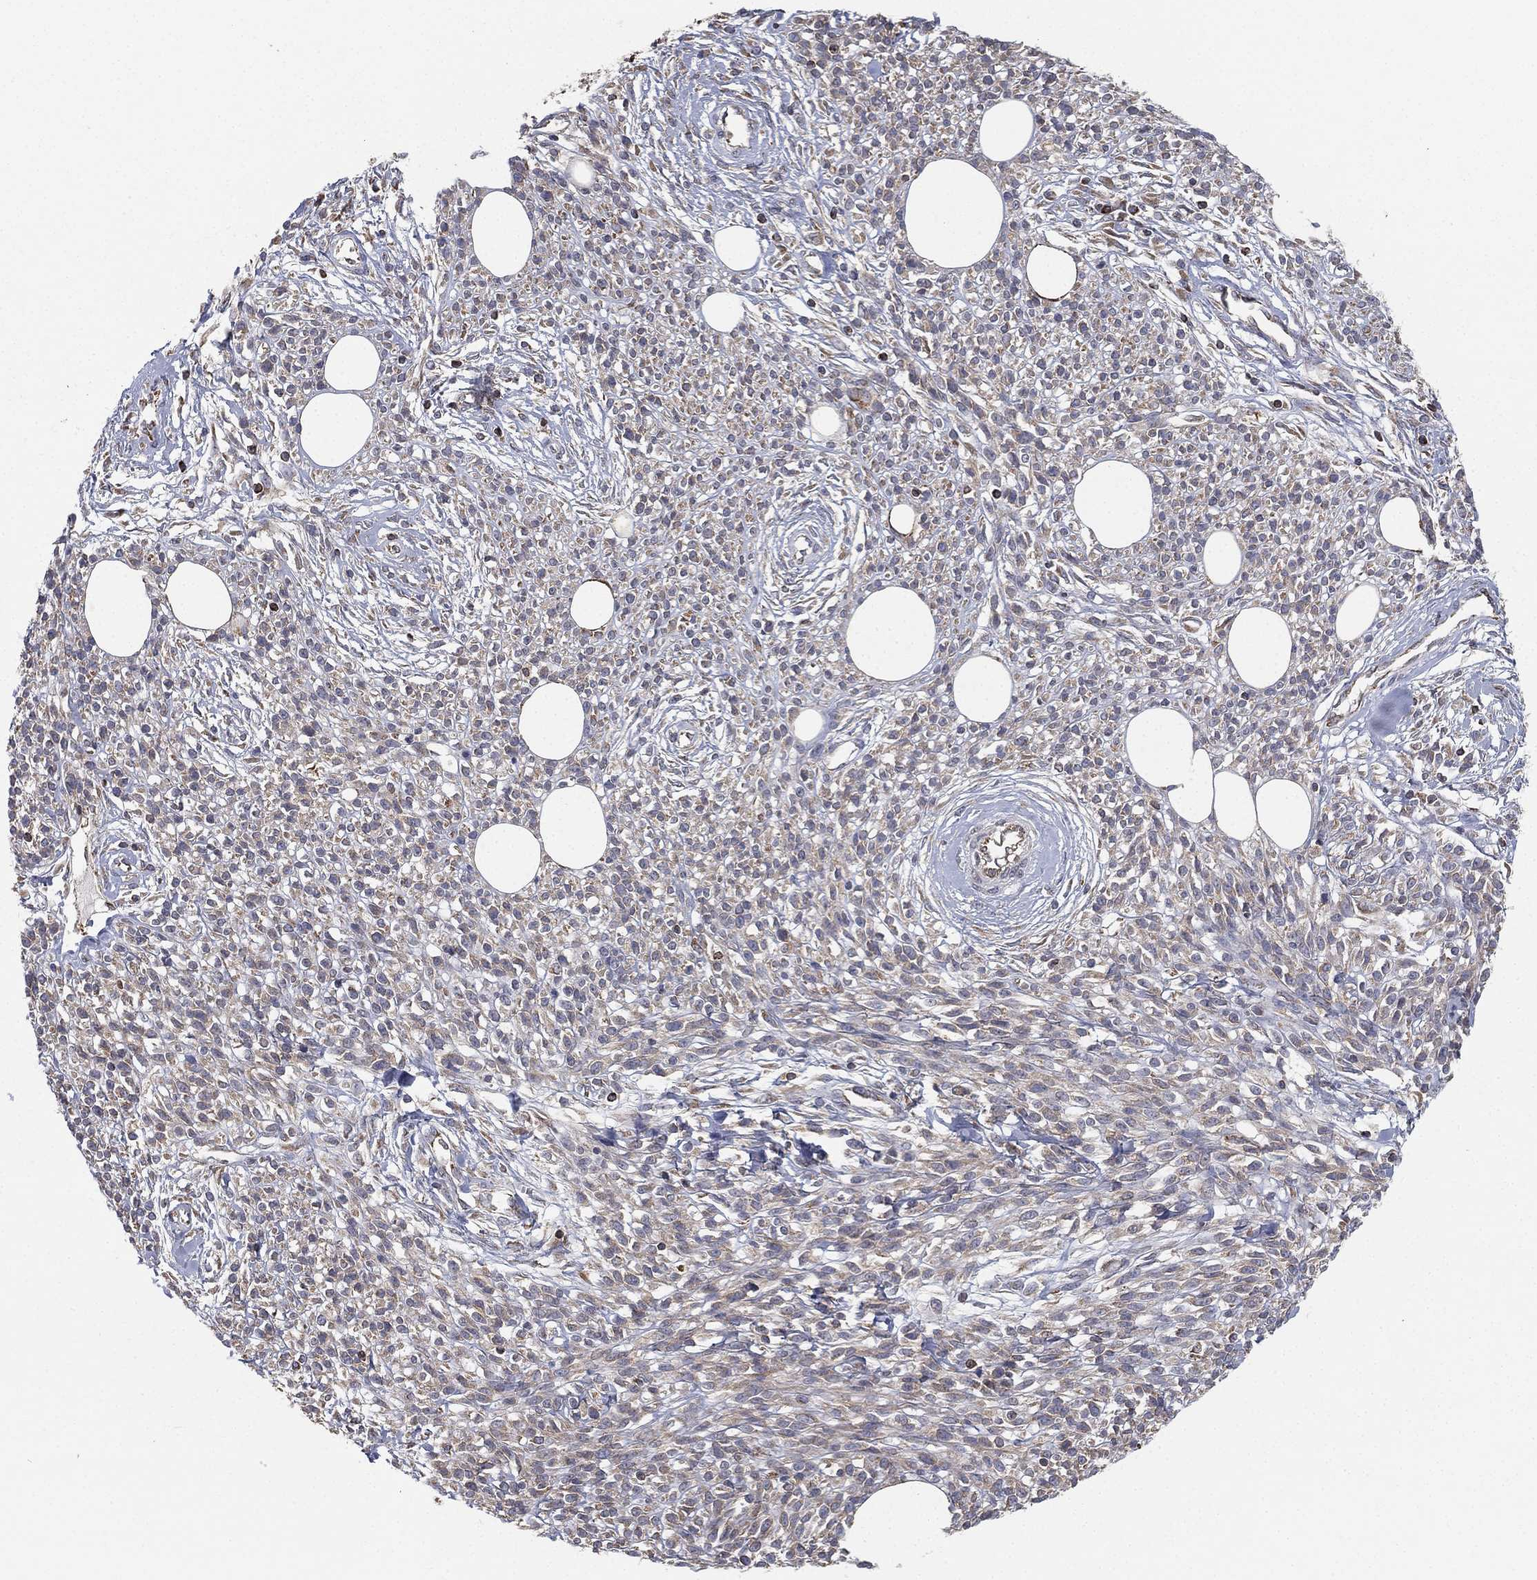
{"staining": {"intensity": "weak", "quantity": ">75%", "location": "cytoplasmic/membranous"}, "tissue": "melanoma", "cell_type": "Tumor cells", "image_type": "cancer", "snomed": [{"axis": "morphology", "description": "Malignant melanoma, NOS"}, {"axis": "topography", "description": "Skin"}, {"axis": "topography", "description": "Skin of trunk"}], "caption": "Melanoma tissue displays weak cytoplasmic/membranous staining in approximately >75% of tumor cells, visualized by immunohistochemistry.", "gene": "CYB5B", "patient": {"sex": "male", "age": 74}}